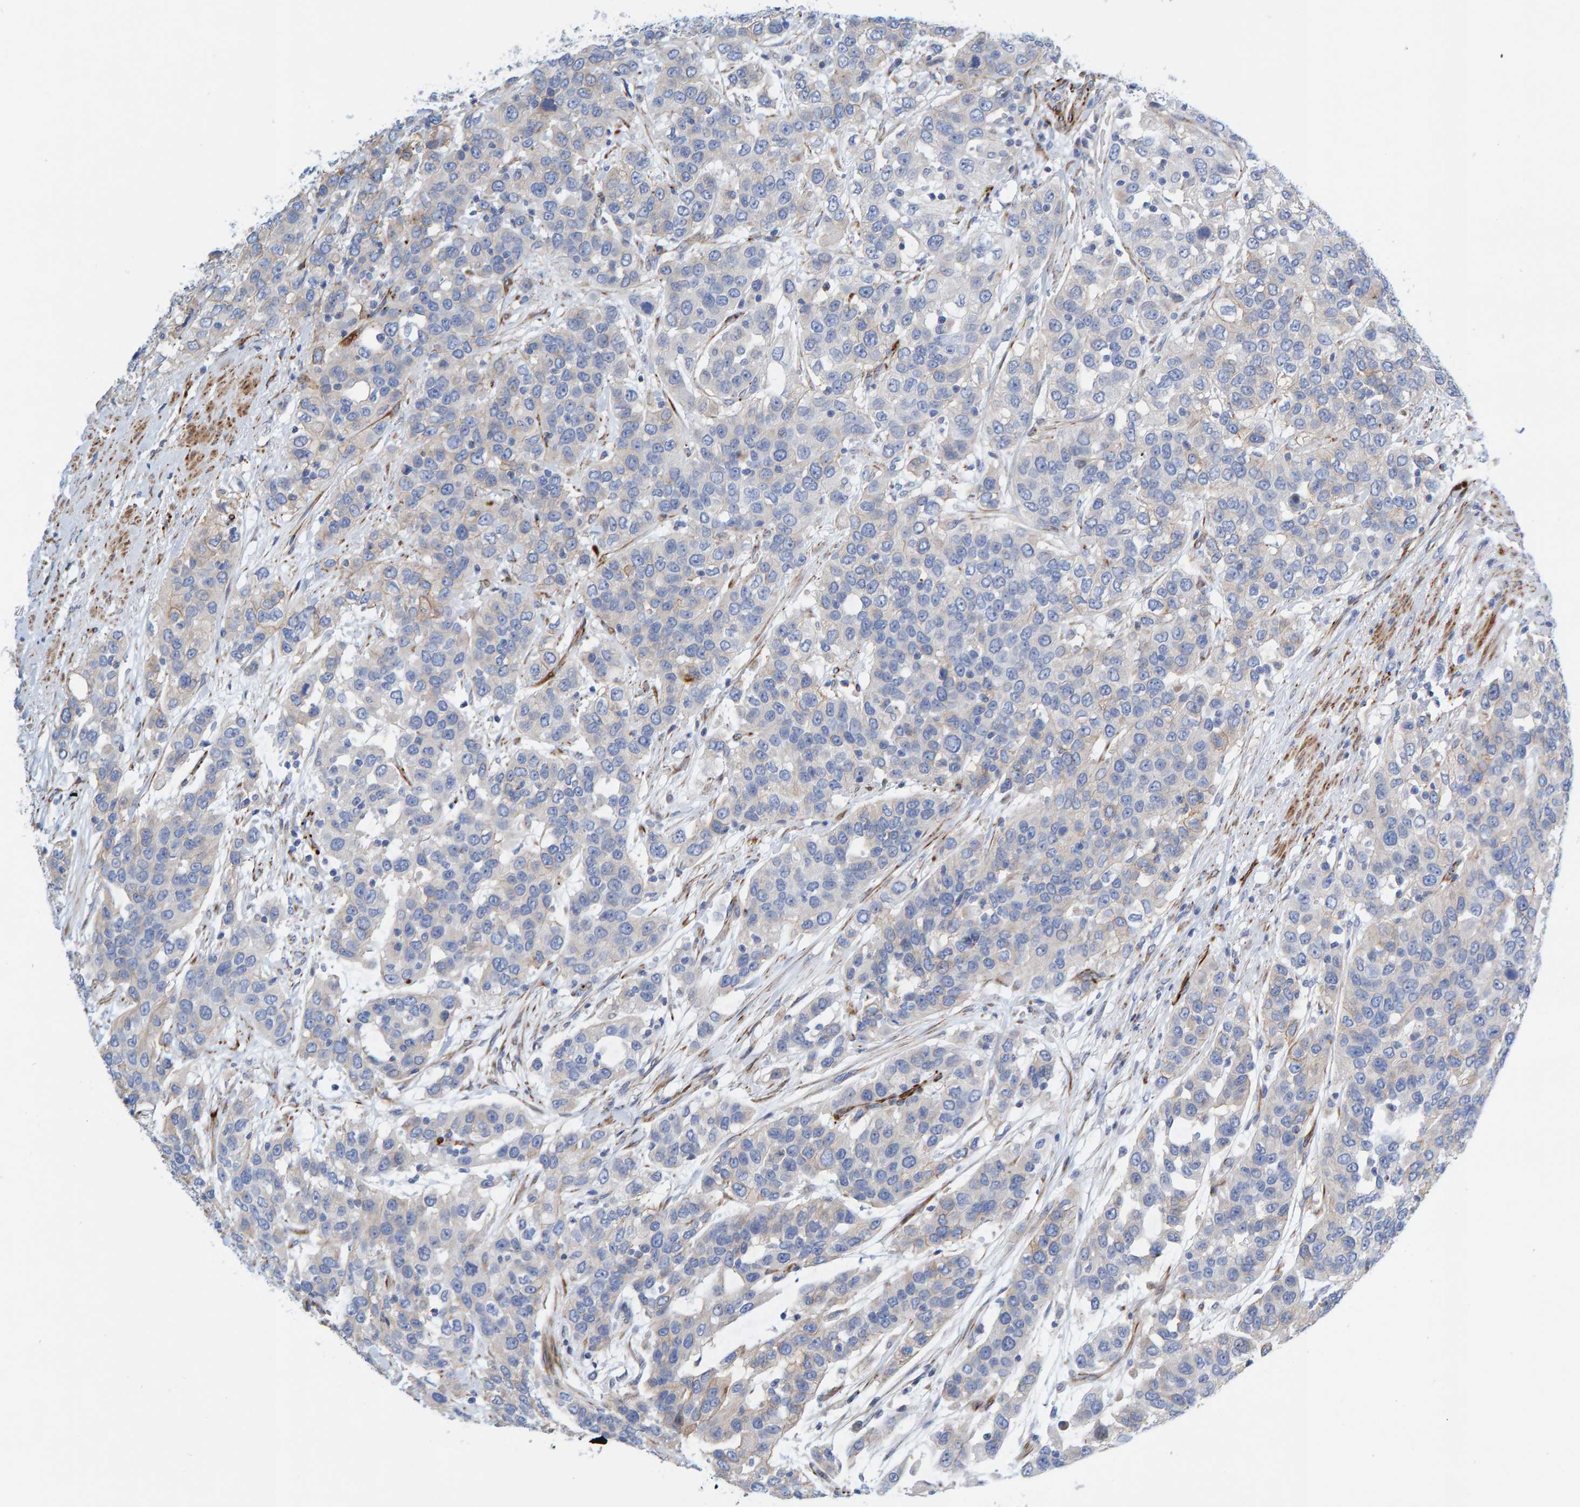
{"staining": {"intensity": "negative", "quantity": "none", "location": "none"}, "tissue": "urothelial cancer", "cell_type": "Tumor cells", "image_type": "cancer", "snomed": [{"axis": "morphology", "description": "Urothelial carcinoma, High grade"}, {"axis": "topography", "description": "Urinary bladder"}], "caption": "Photomicrograph shows no significant protein staining in tumor cells of urothelial carcinoma (high-grade).", "gene": "POLG2", "patient": {"sex": "female", "age": 80}}